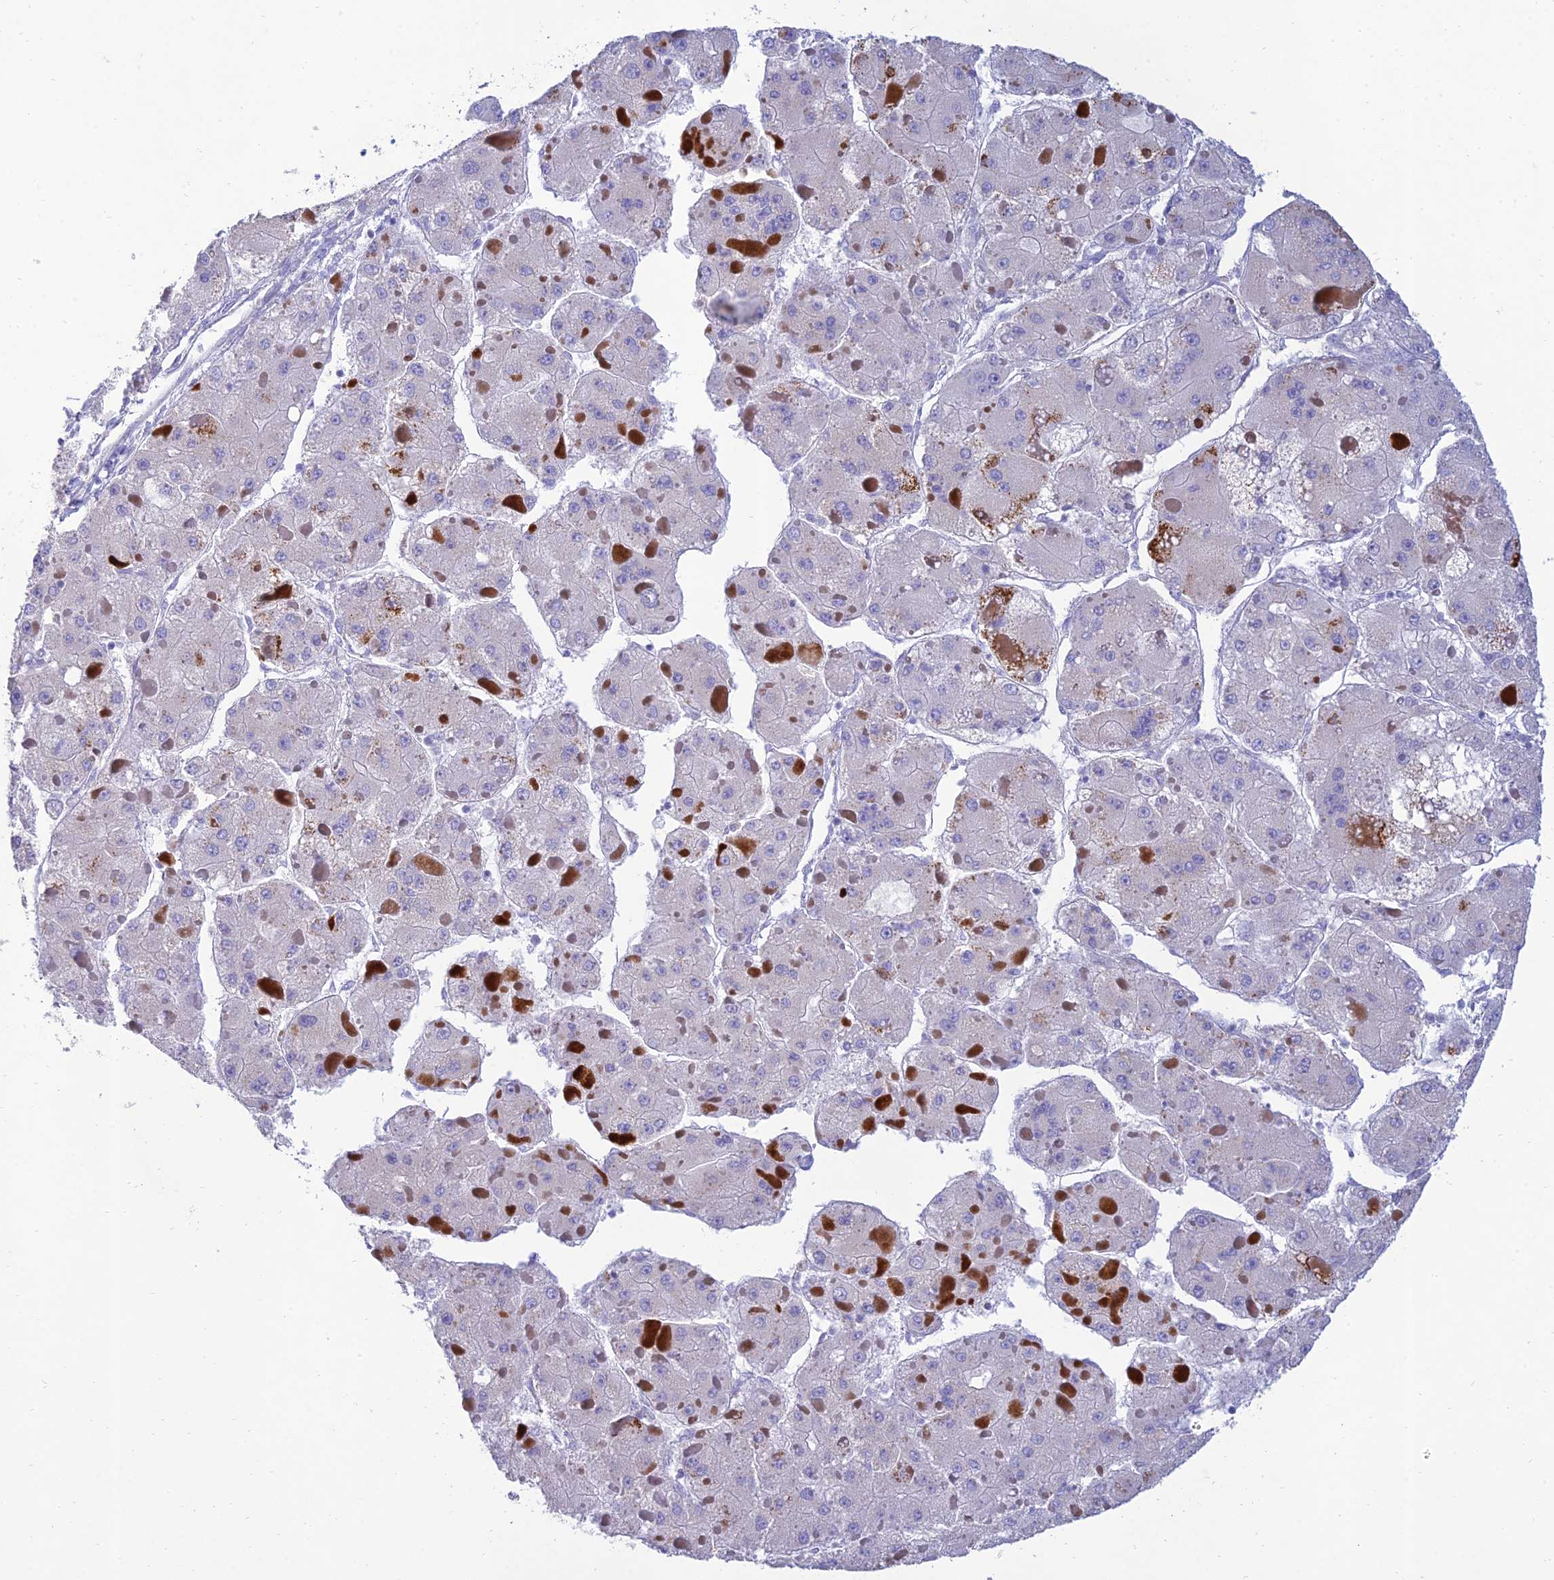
{"staining": {"intensity": "negative", "quantity": "none", "location": "none"}, "tissue": "liver cancer", "cell_type": "Tumor cells", "image_type": "cancer", "snomed": [{"axis": "morphology", "description": "Carcinoma, Hepatocellular, NOS"}, {"axis": "topography", "description": "Liver"}], "caption": "Immunohistochemistry photomicrograph of neoplastic tissue: liver hepatocellular carcinoma stained with DAB reveals no significant protein staining in tumor cells.", "gene": "MAL2", "patient": {"sex": "female", "age": 73}}